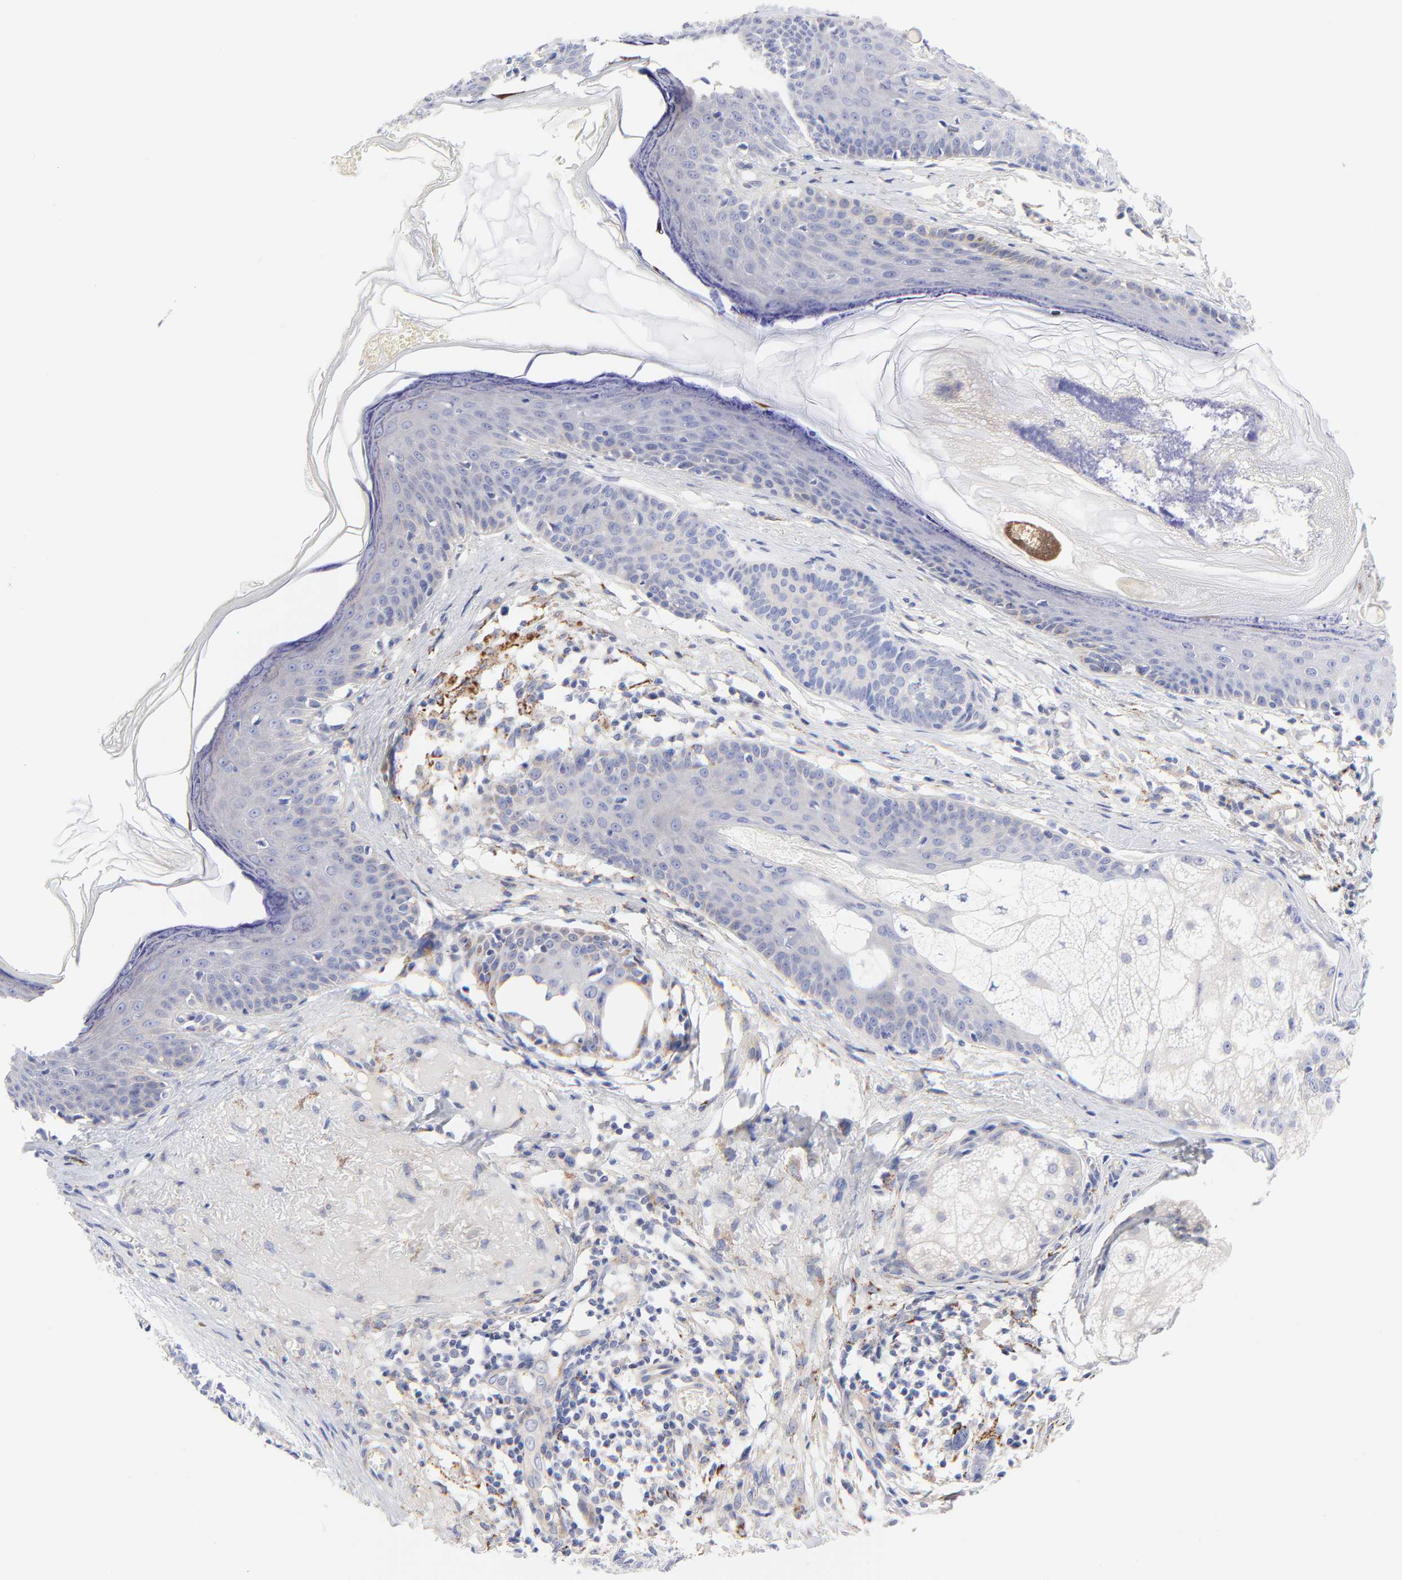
{"staining": {"intensity": "negative", "quantity": "none", "location": "none"}, "tissue": "skin cancer", "cell_type": "Tumor cells", "image_type": "cancer", "snomed": [{"axis": "morphology", "description": "Basal cell carcinoma"}, {"axis": "topography", "description": "Skin"}], "caption": "Immunohistochemistry histopathology image of neoplastic tissue: human basal cell carcinoma (skin) stained with DAB shows no significant protein staining in tumor cells.", "gene": "FBXO10", "patient": {"sex": "male", "age": 63}}